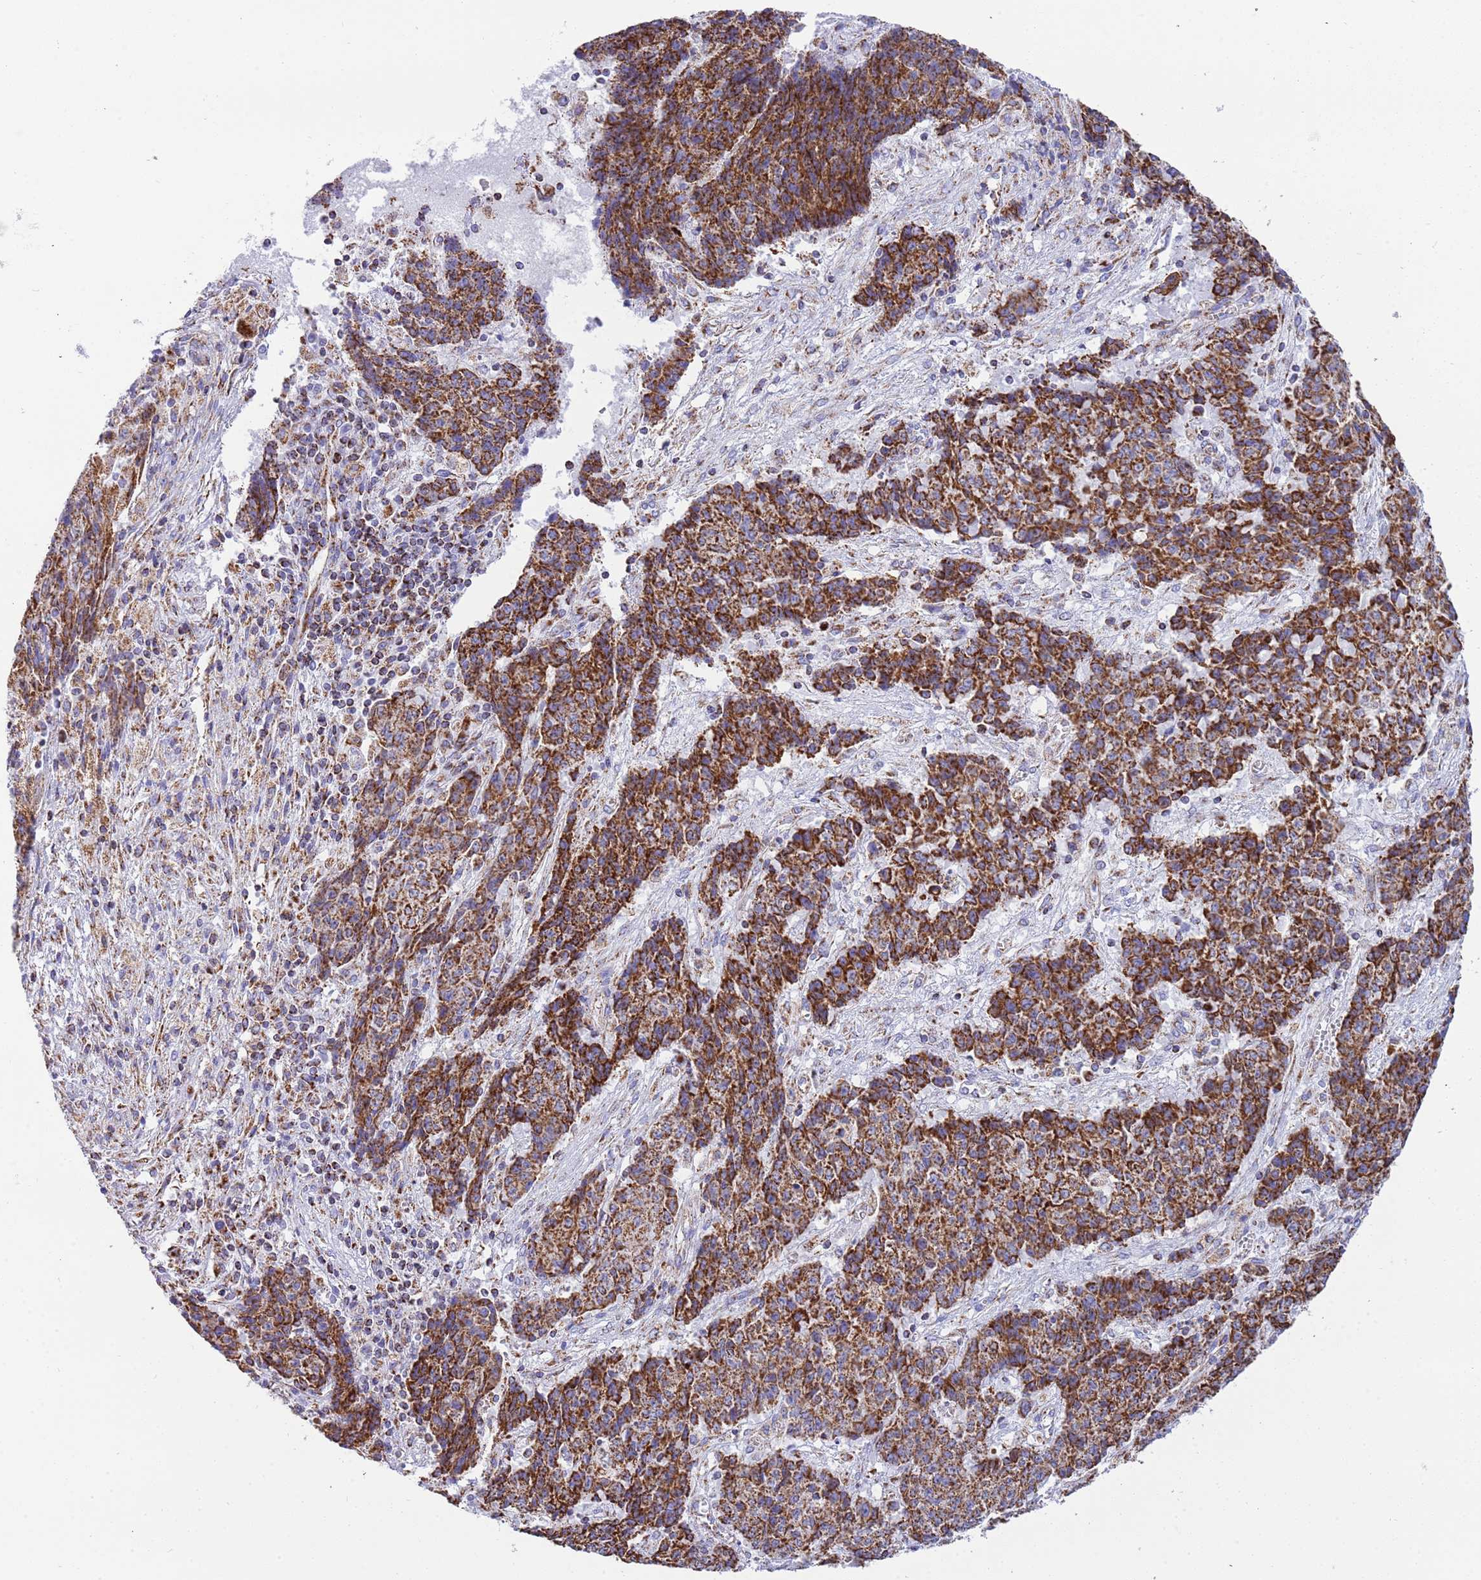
{"staining": {"intensity": "strong", "quantity": ">75%", "location": "cytoplasmic/membranous"}, "tissue": "ovarian cancer", "cell_type": "Tumor cells", "image_type": "cancer", "snomed": [{"axis": "morphology", "description": "Carcinoma, endometroid"}, {"axis": "topography", "description": "Ovary"}], "caption": "This histopathology image reveals ovarian endometroid carcinoma stained with immunohistochemistry (IHC) to label a protein in brown. The cytoplasmic/membranous of tumor cells show strong positivity for the protein. Nuclei are counter-stained blue.", "gene": "SUCLG2", "patient": {"sex": "female", "age": 42}}